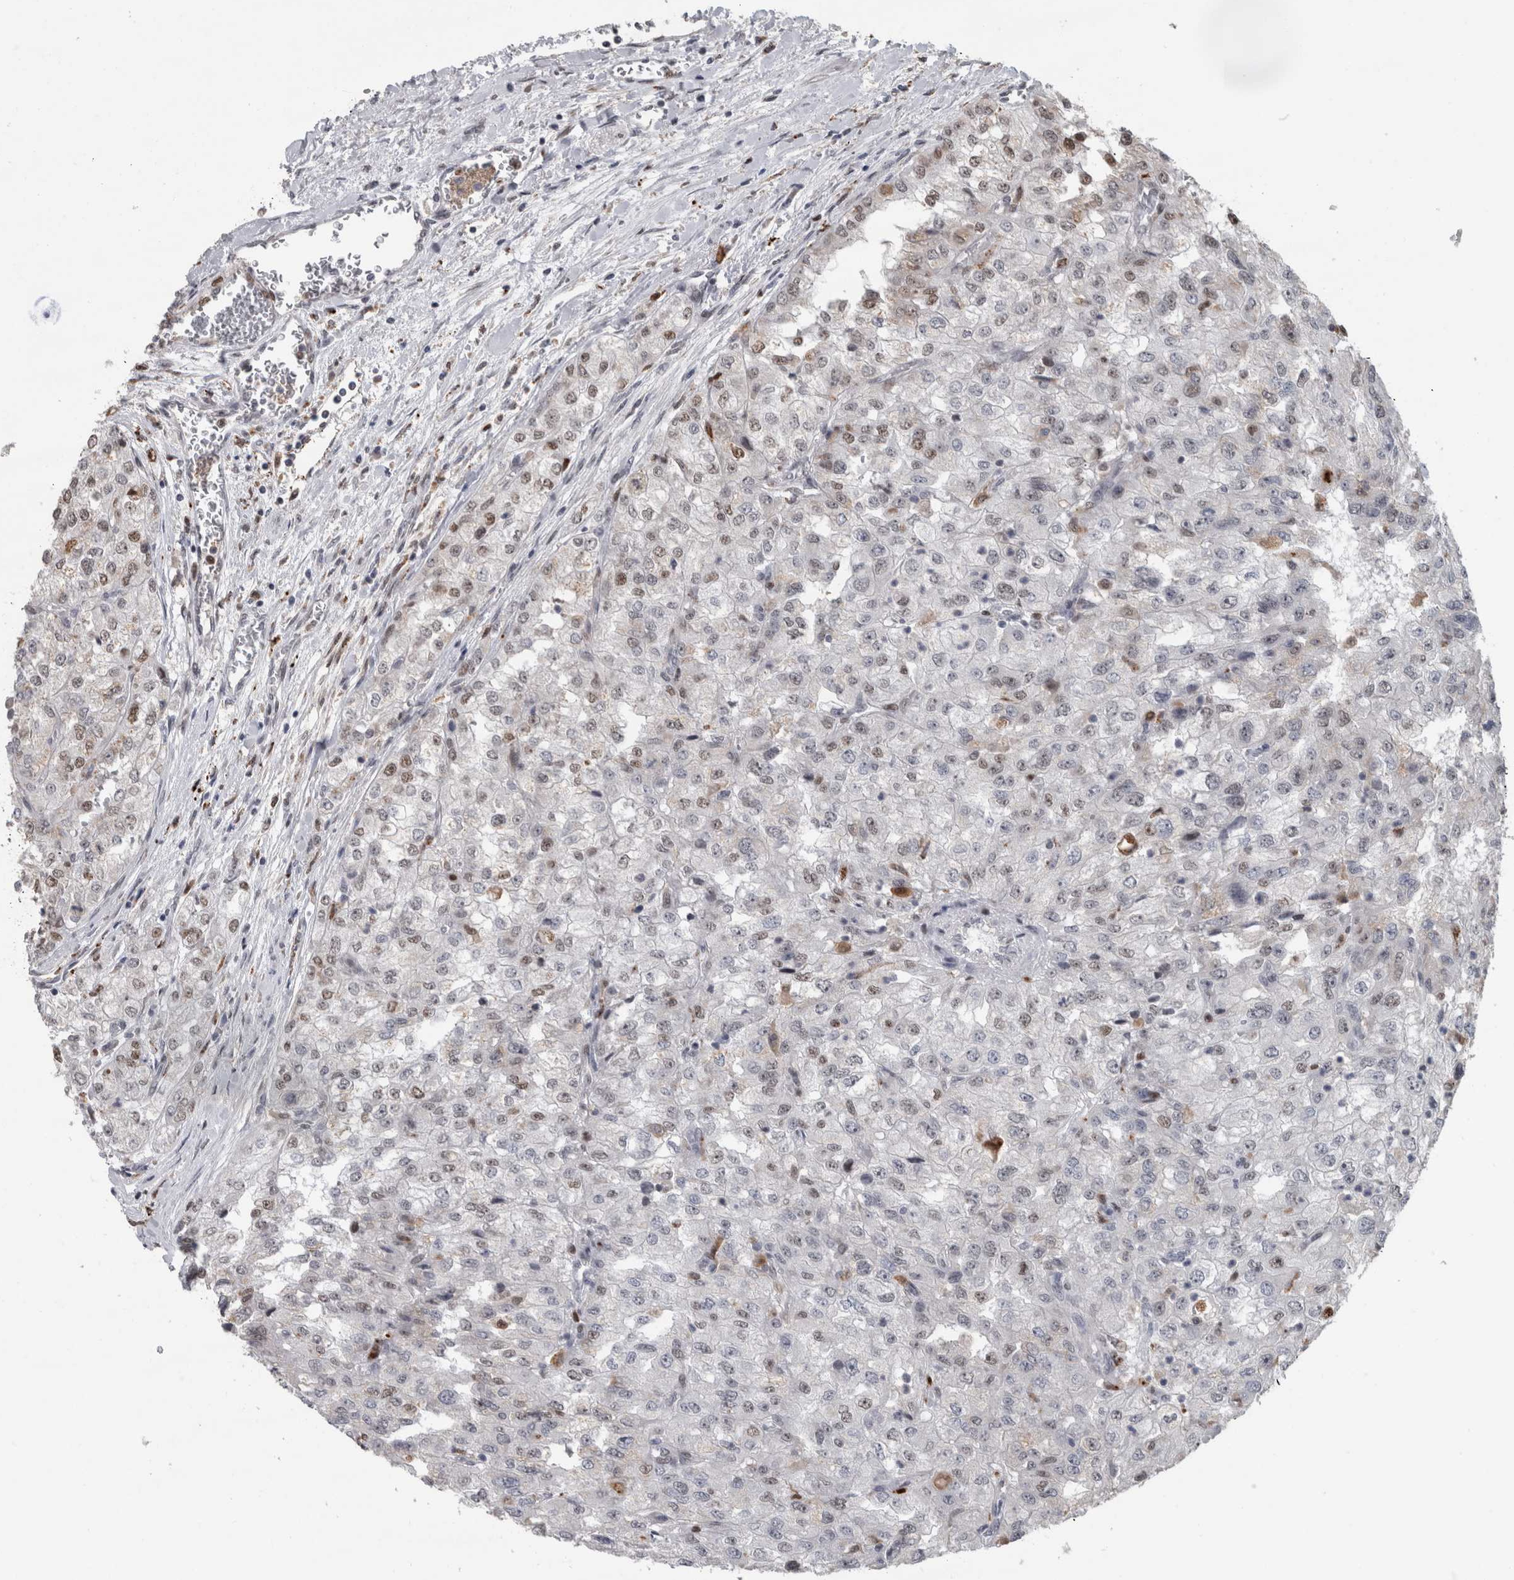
{"staining": {"intensity": "weak", "quantity": "25%-75%", "location": "nuclear"}, "tissue": "renal cancer", "cell_type": "Tumor cells", "image_type": "cancer", "snomed": [{"axis": "morphology", "description": "Adenocarcinoma, NOS"}, {"axis": "topography", "description": "Kidney"}], "caption": "Immunohistochemistry of human renal adenocarcinoma displays low levels of weak nuclear staining in about 25%-75% of tumor cells.", "gene": "POLD2", "patient": {"sex": "female", "age": 54}}